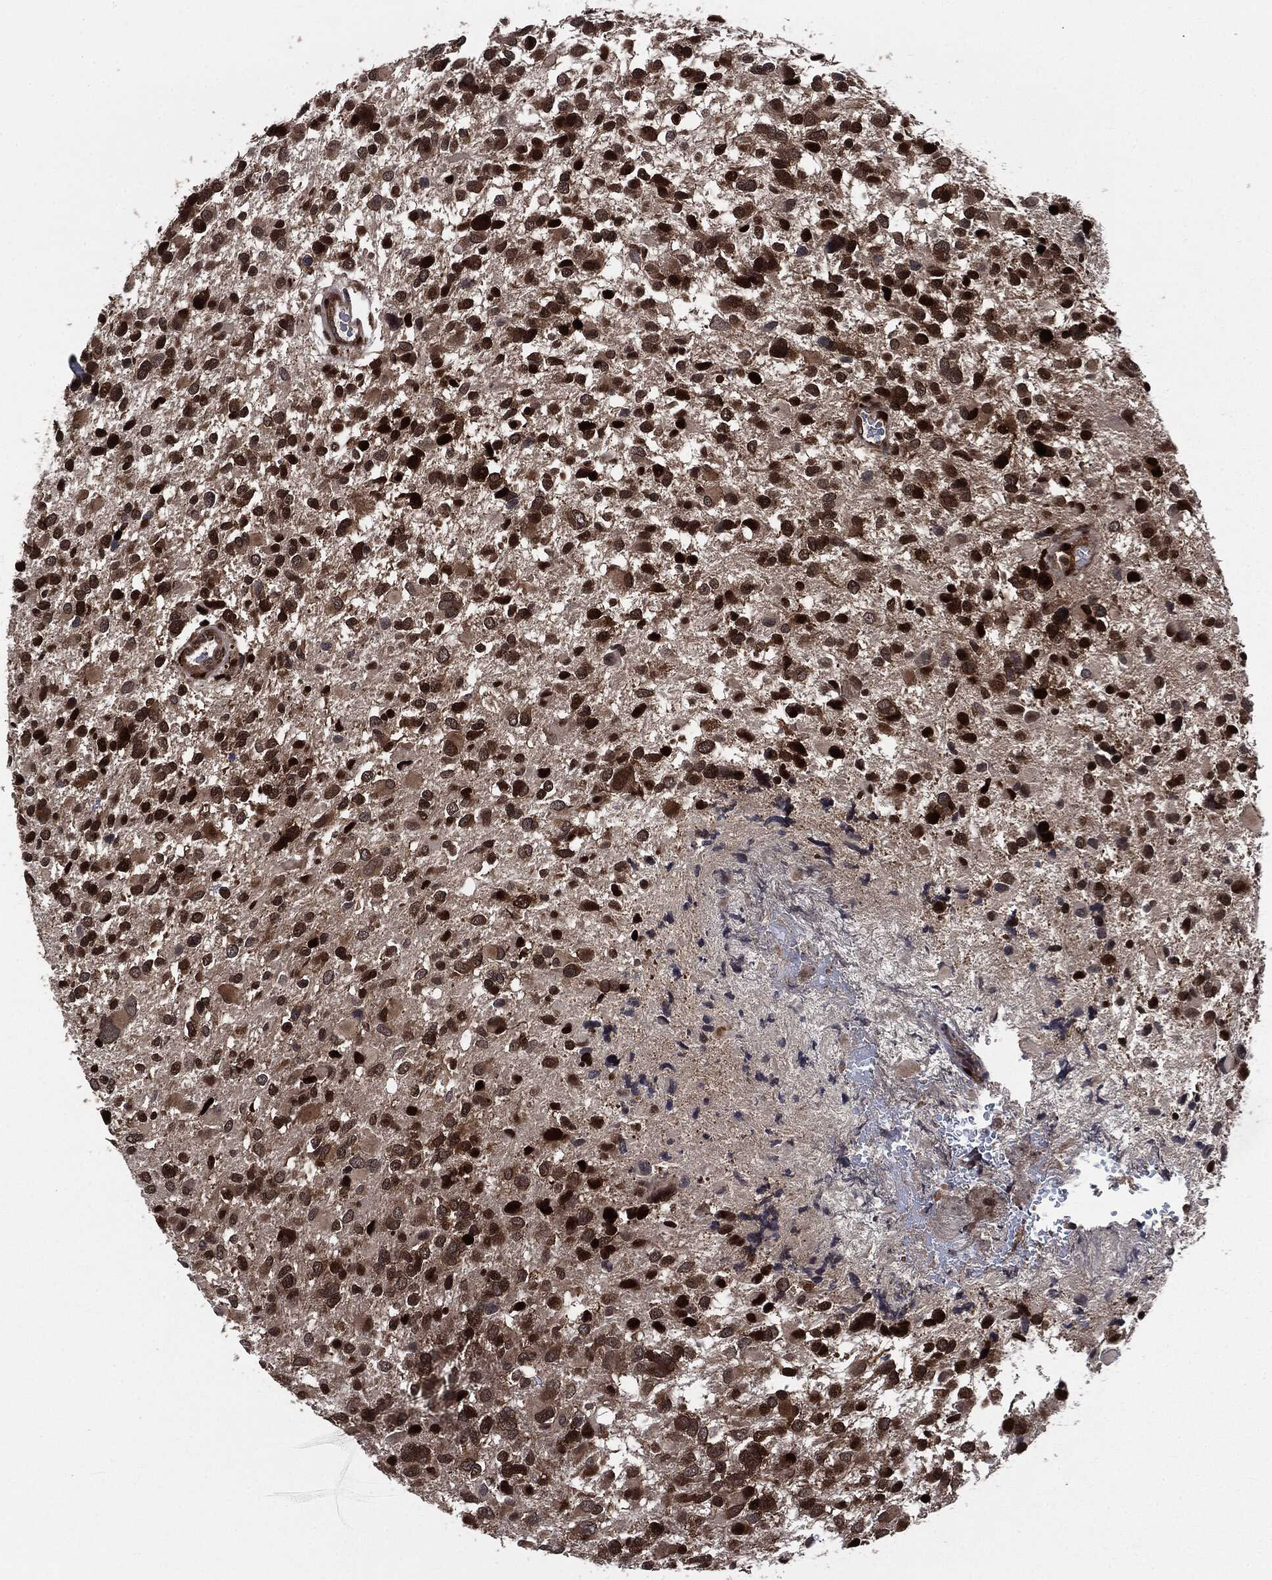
{"staining": {"intensity": "strong", "quantity": "25%-75%", "location": "cytoplasmic/membranous,nuclear"}, "tissue": "glioma", "cell_type": "Tumor cells", "image_type": "cancer", "snomed": [{"axis": "morphology", "description": "Glioma, malignant, Low grade"}, {"axis": "topography", "description": "Brain"}], "caption": "IHC micrograph of glioma stained for a protein (brown), which displays high levels of strong cytoplasmic/membranous and nuclear expression in about 25%-75% of tumor cells.", "gene": "SMAD4", "patient": {"sex": "female", "age": 32}}